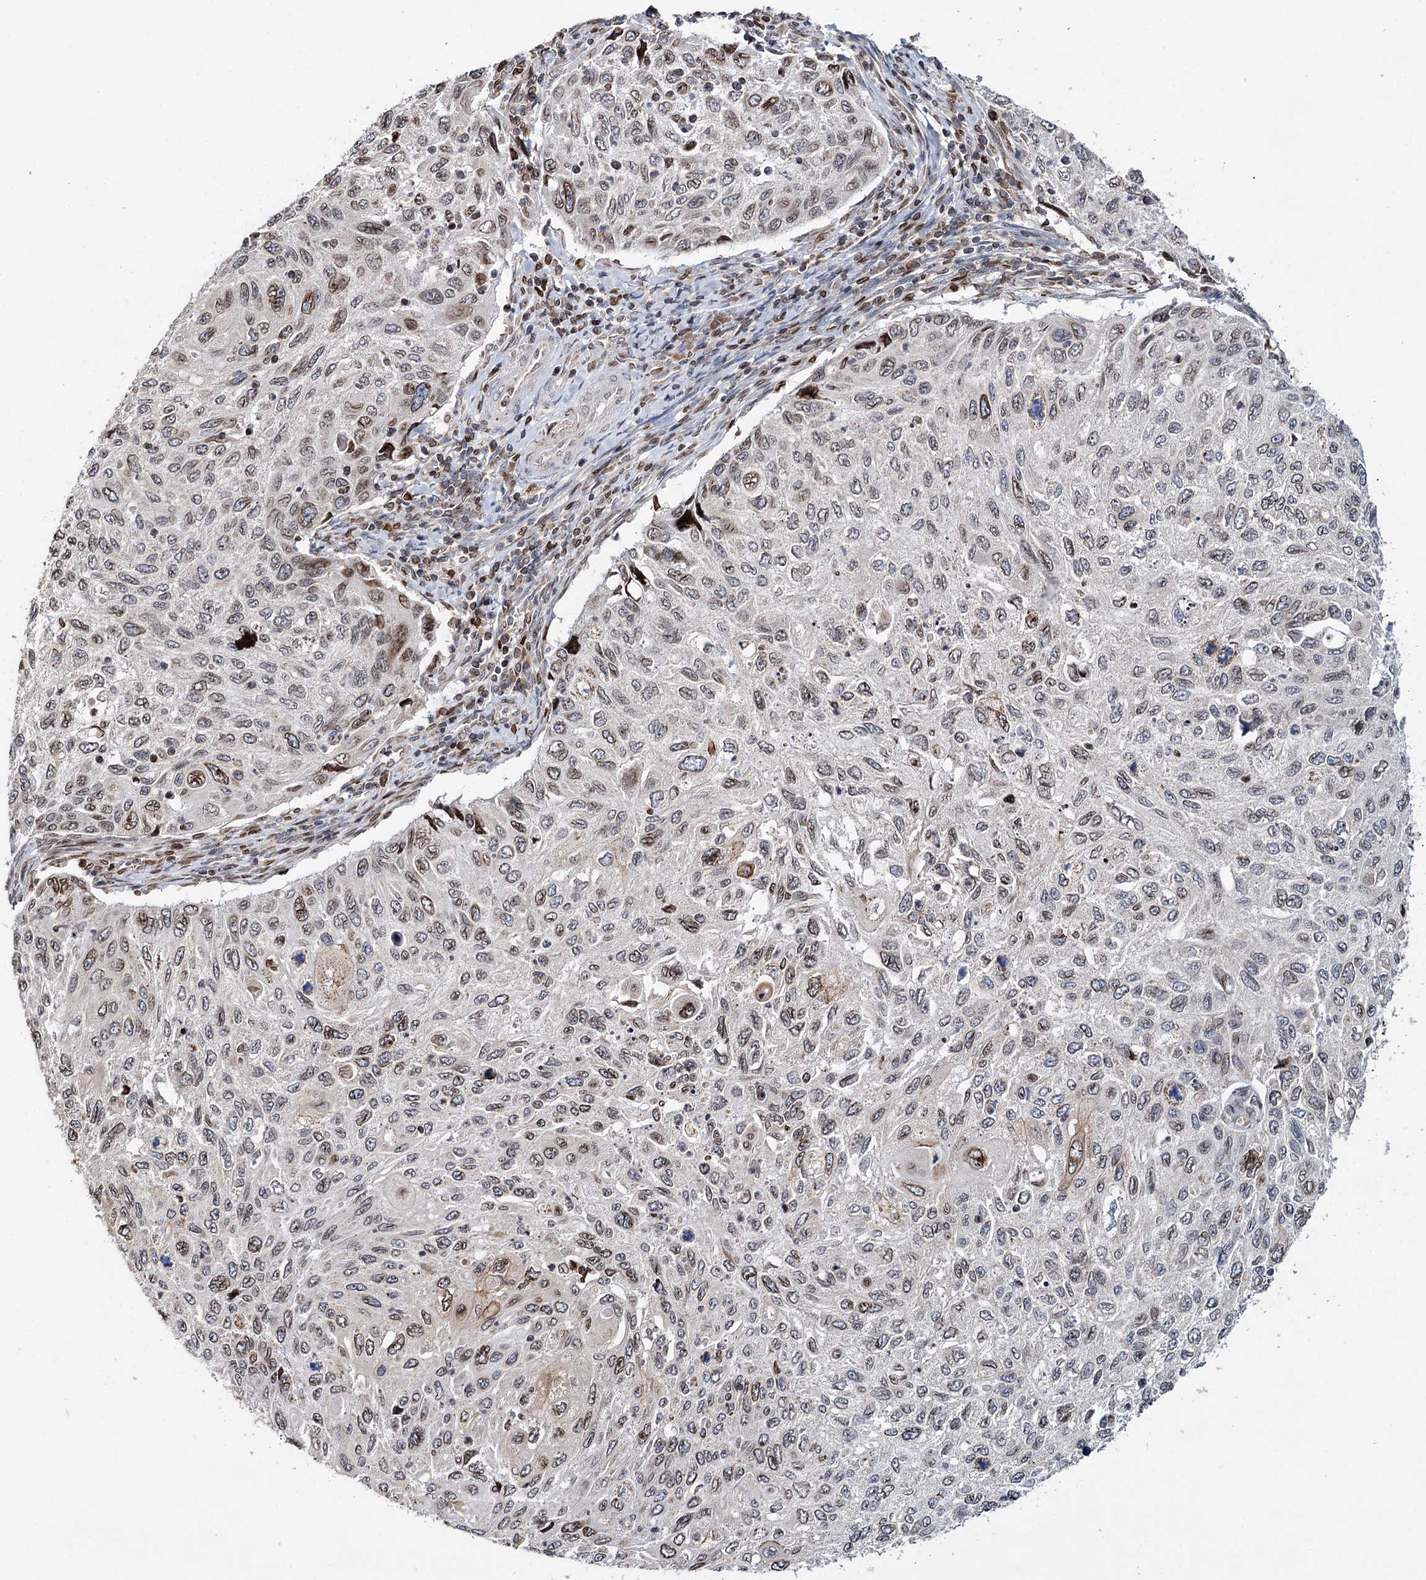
{"staining": {"intensity": "moderate", "quantity": "25%-75%", "location": "cytoplasmic/membranous,nuclear"}, "tissue": "cervical cancer", "cell_type": "Tumor cells", "image_type": "cancer", "snomed": [{"axis": "morphology", "description": "Squamous cell carcinoma, NOS"}, {"axis": "topography", "description": "Cervix"}], "caption": "This is an image of immunohistochemistry (IHC) staining of cervical squamous cell carcinoma, which shows moderate positivity in the cytoplasmic/membranous and nuclear of tumor cells.", "gene": "CFAP46", "patient": {"sex": "female", "age": 70}}